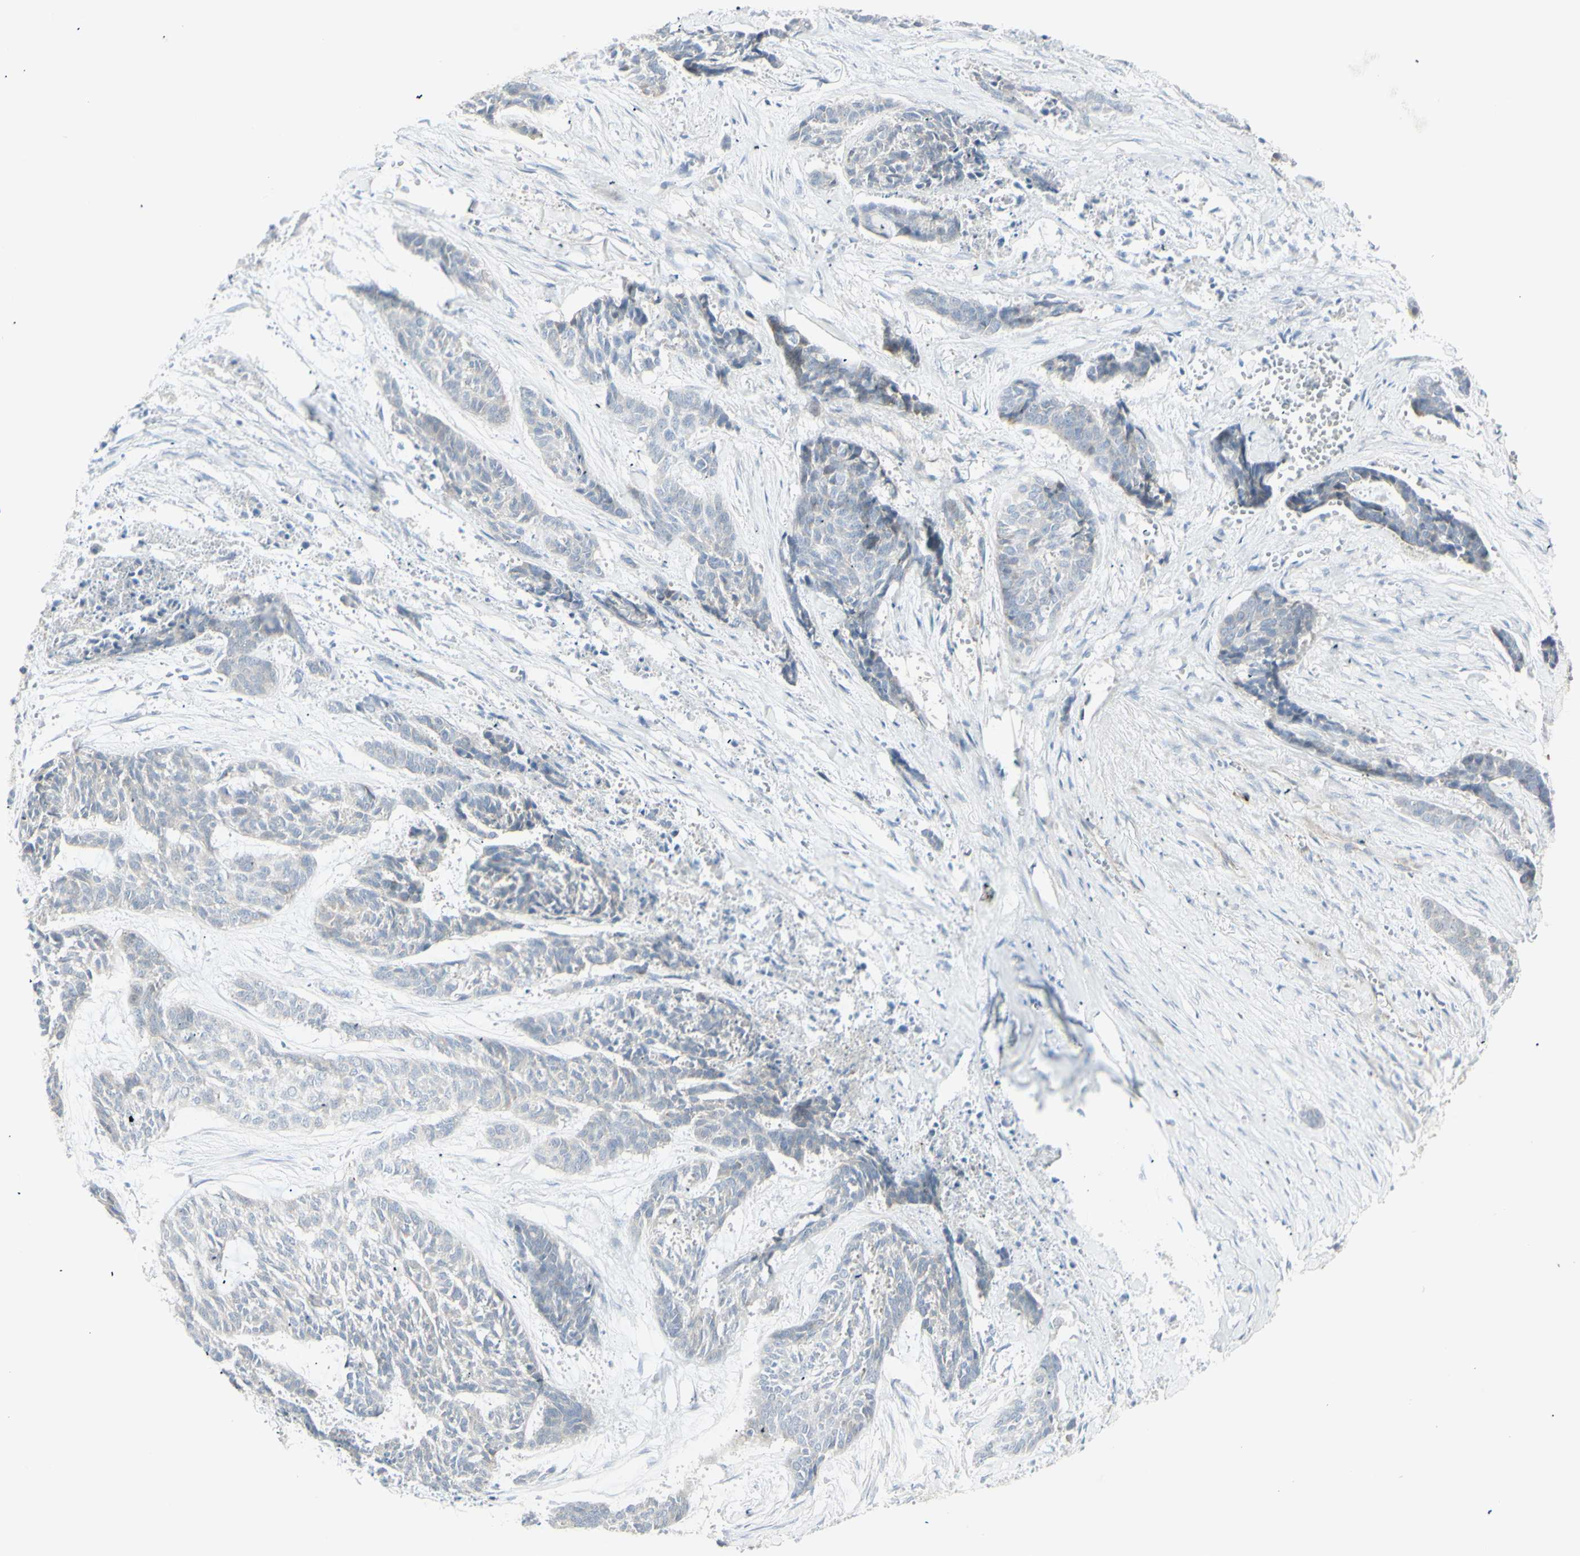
{"staining": {"intensity": "negative", "quantity": "none", "location": "none"}, "tissue": "skin cancer", "cell_type": "Tumor cells", "image_type": "cancer", "snomed": [{"axis": "morphology", "description": "Basal cell carcinoma"}, {"axis": "topography", "description": "Skin"}], "caption": "Immunohistochemistry (IHC) image of neoplastic tissue: skin cancer (basal cell carcinoma) stained with DAB (3,3'-diaminobenzidine) shows no significant protein positivity in tumor cells.", "gene": "NDST4", "patient": {"sex": "female", "age": 64}}